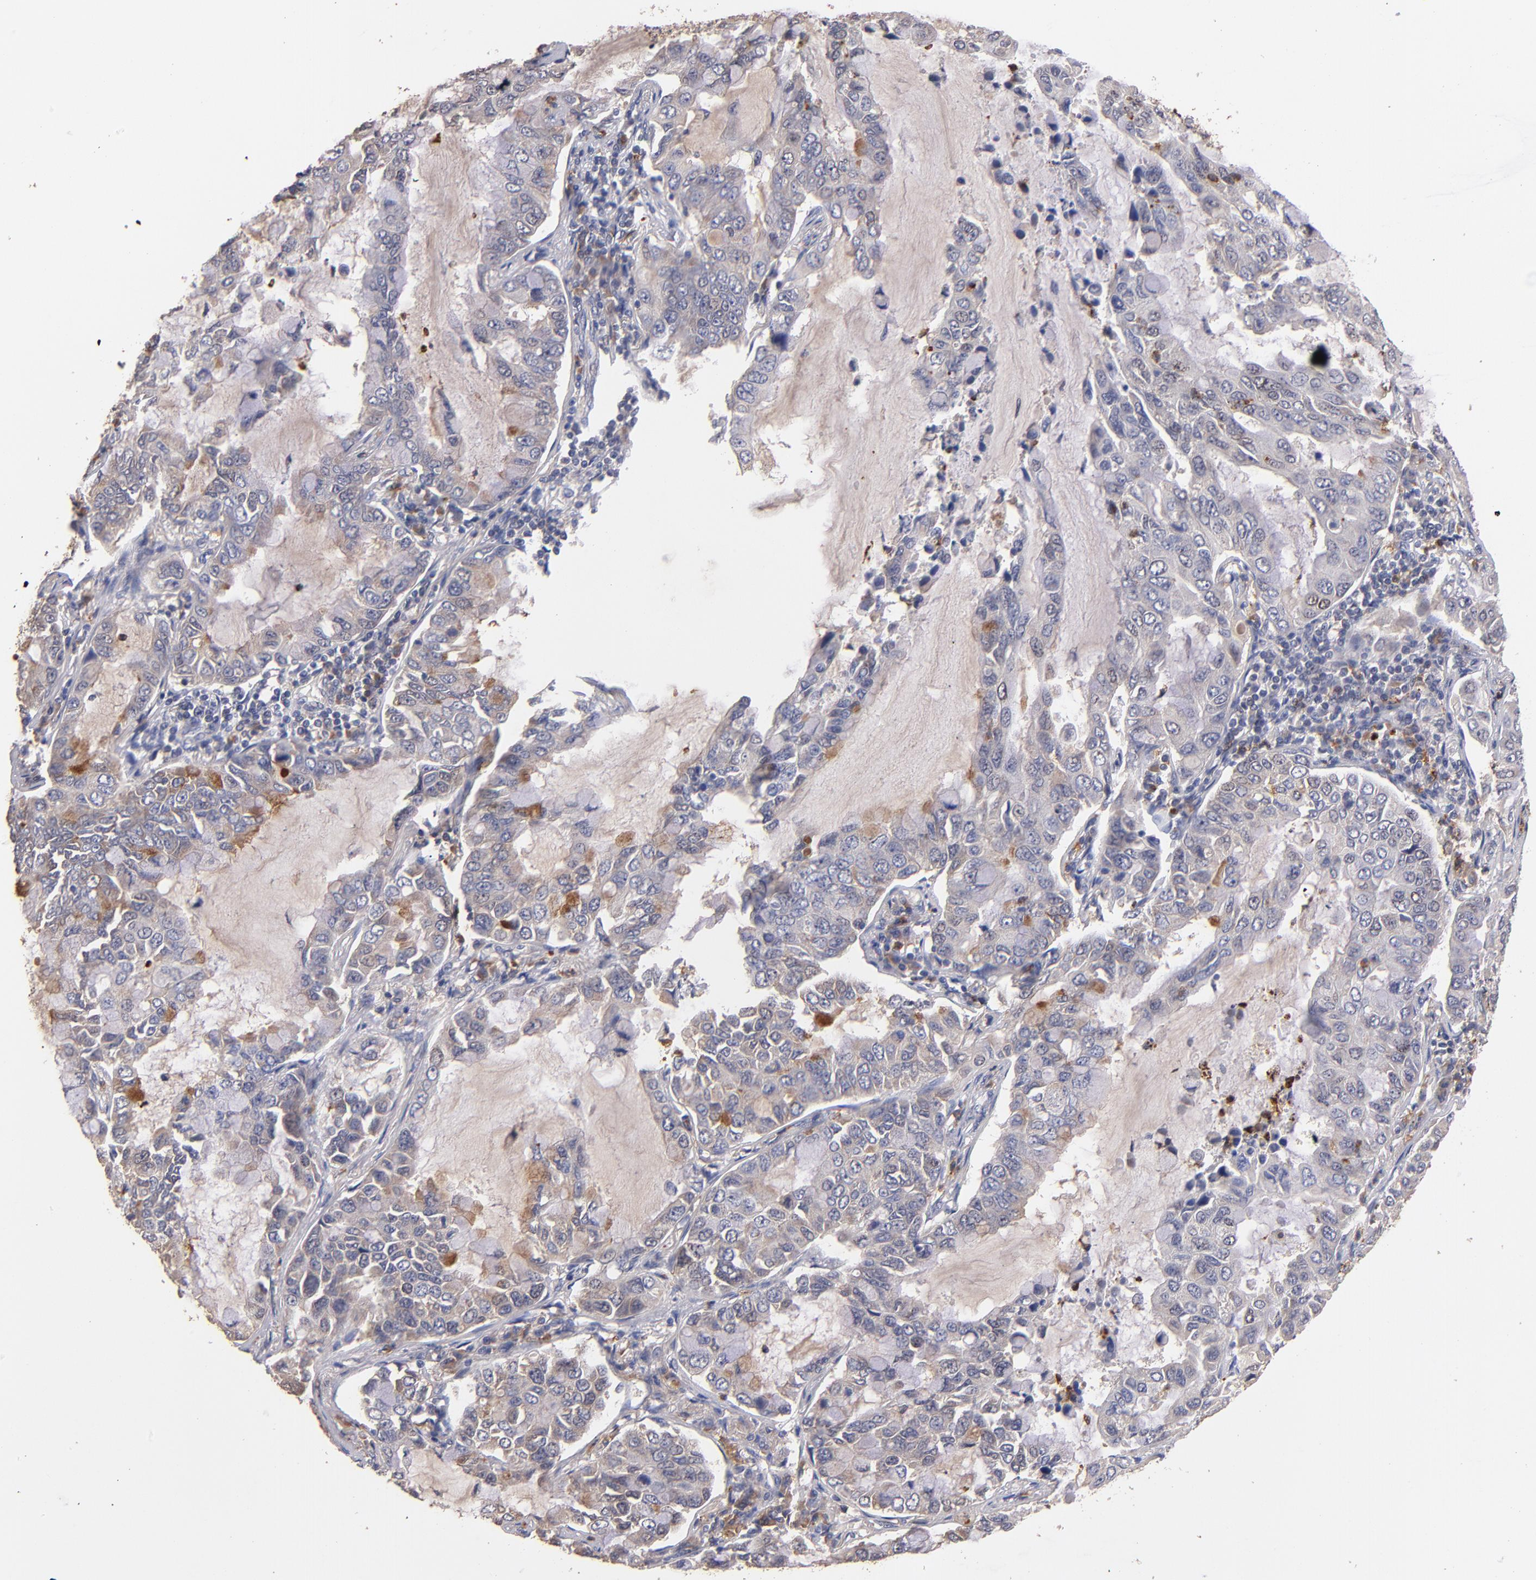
{"staining": {"intensity": "negative", "quantity": "none", "location": "none"}, "tissue": "lung cancer", "cell_type": "Tumor cells", "image_type": "cancer", "snomed": [{"axis": "morphology", "description": "Adenocarcinoma, NOS"}, {"axis": "topography", "description": "Lung"}], "caption": "High power microscopy micrograph of an immunohistochemistry (IHC) photomicrograph of adenocarcinoma (lung), revealing no significant expression in tumor cells. (Brightfield microscopy of DAB (3,3'-diaminobenzidine) immunohistochemistry at high magnification).", "gene": "TTLL12", "patient": {"sex": "male", "age": 64}}